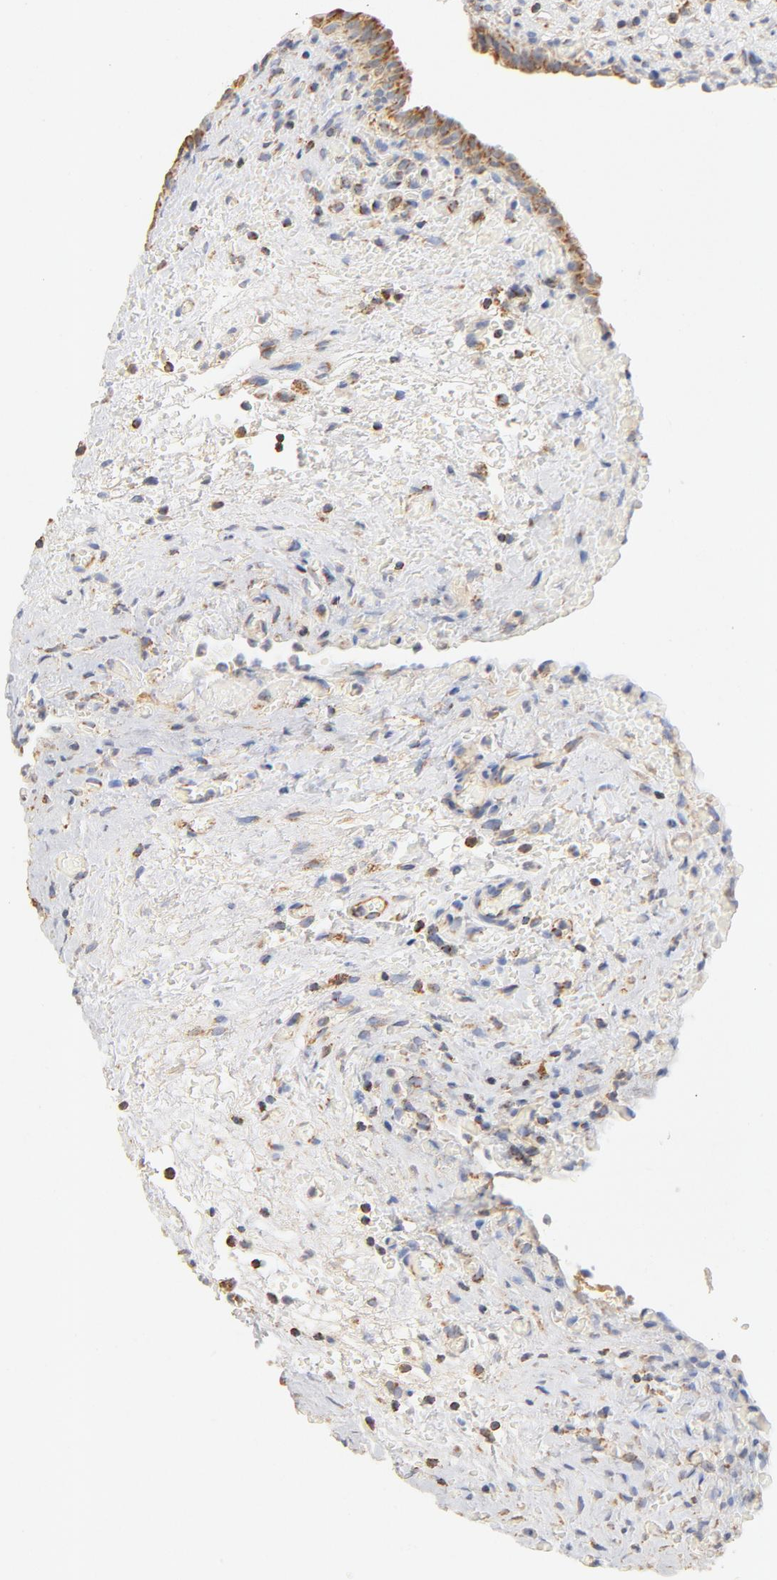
{"staining": {"intensity": "moderate", "quantity": ">75%", "location": "cytoplasmic/membranous"}, "tissue": "urinary bladder", "cell_type": "Urothelial cells", "image_type": "normal", "snomed": [{"axis": "morphology", "description": "Normal tissue, NOS"}, {"axis": "morphology", "description": "Dysplasia, NOS"}, {"axis": "topography", "description": "Urinary bladder"}], "caption": "A micrograph showing moderate cytoplasmic/membranous staining in about >75% of urothelial cells in unremarkable urinary bladder, as visualized by brown immunohistochemical staining.", "gene": "COX4I1", "patient": {"sex": "male", "age": 35}}